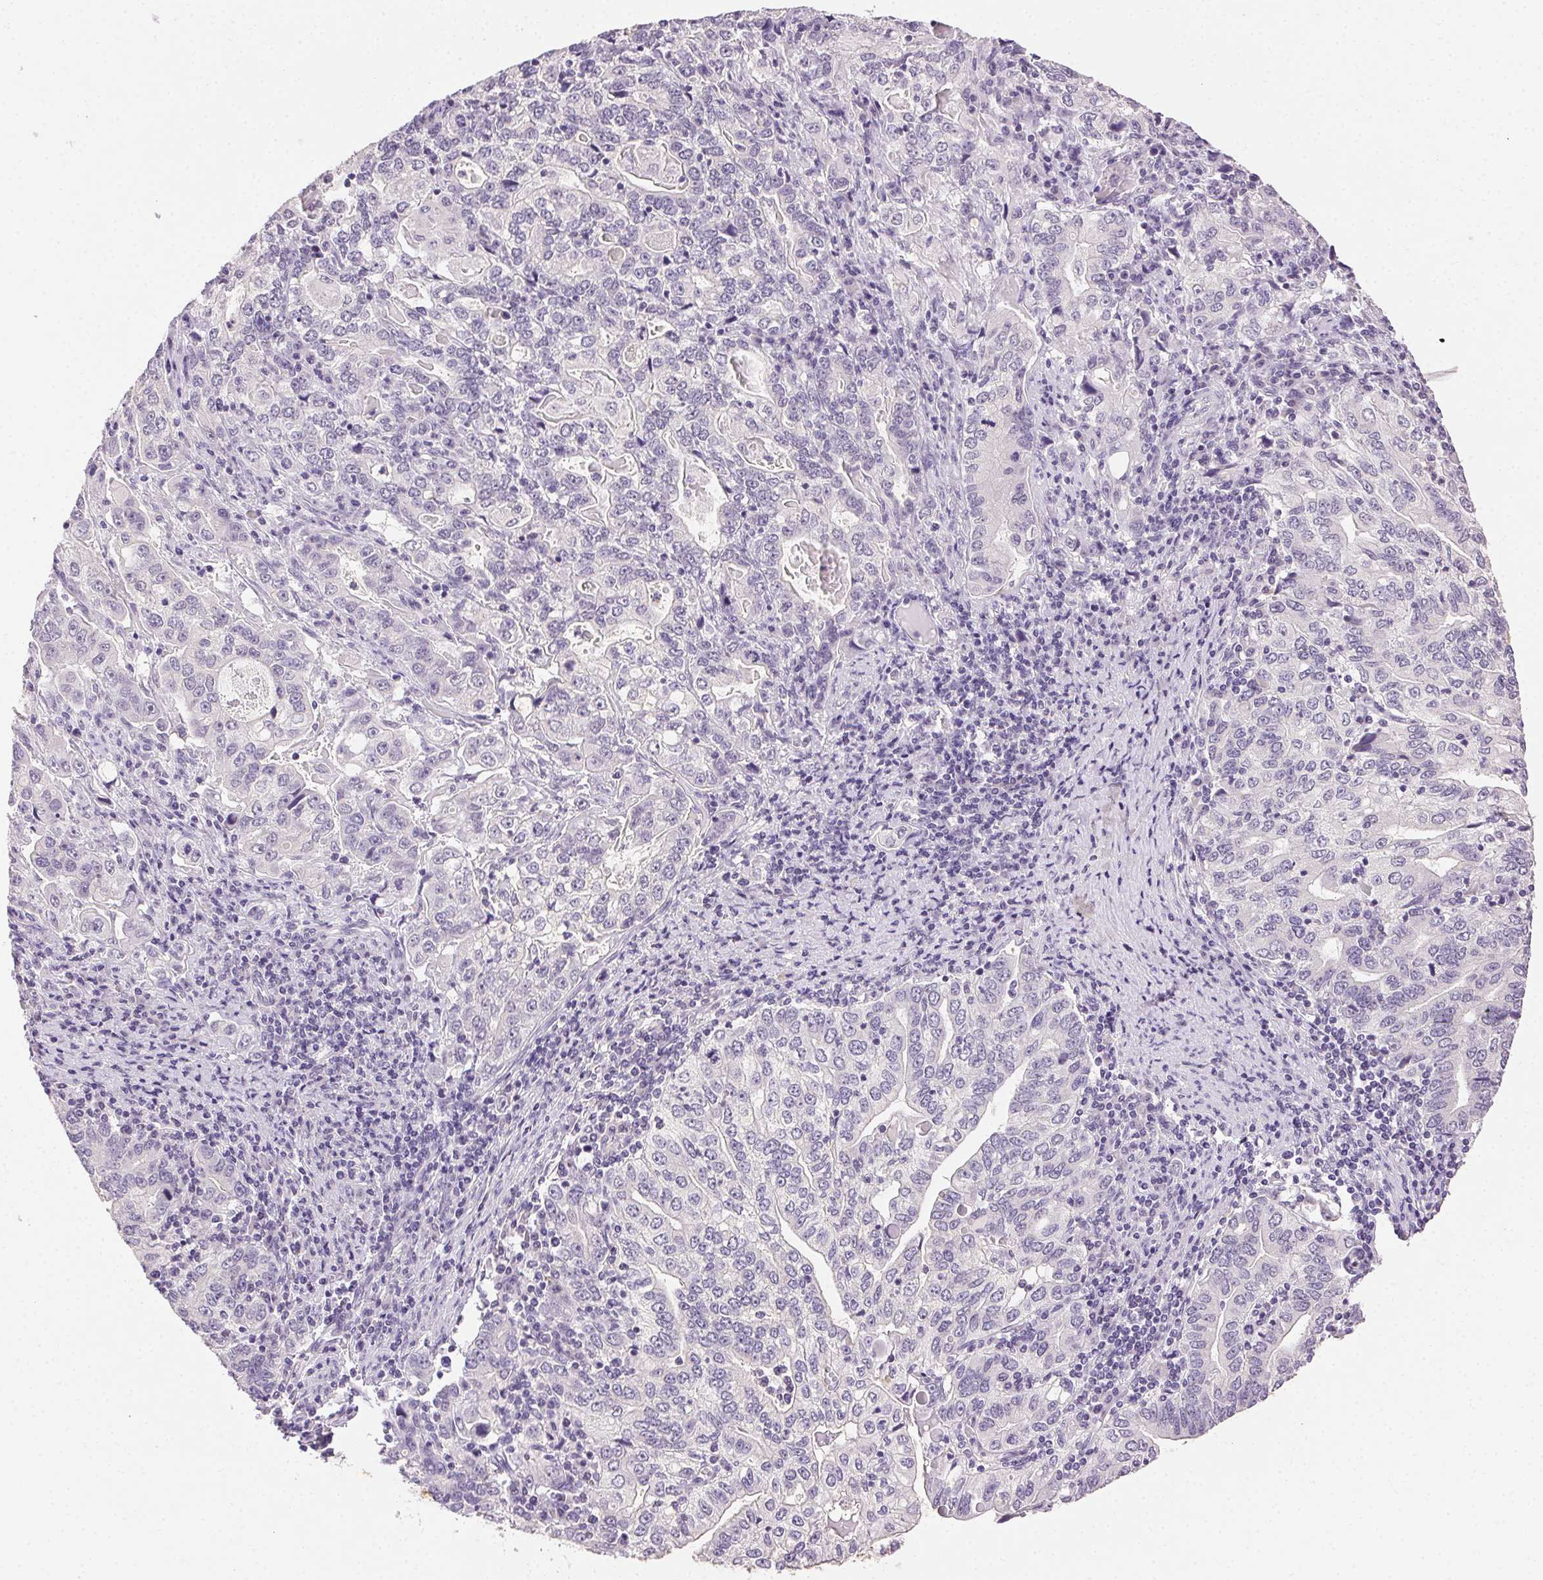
{"staining": {"intensity": "negative", "quantity": "none", "location": "none"}, "tissue": "stomach cancer", "cell_type": "Tumor cells", "image_type": "cancer", "snomed": [{"axis": "morphology", "description": "Adenocarcinoma, NOS"}, {"axis": "topography", "description": "Stomach, lower"}], "caption": "The photomicrograph displays no staining of tumor cells in stomach cancer (adenocarcinoma).", "gene": "CLDN10", "patient": {"sex": "female", "age": 72}}